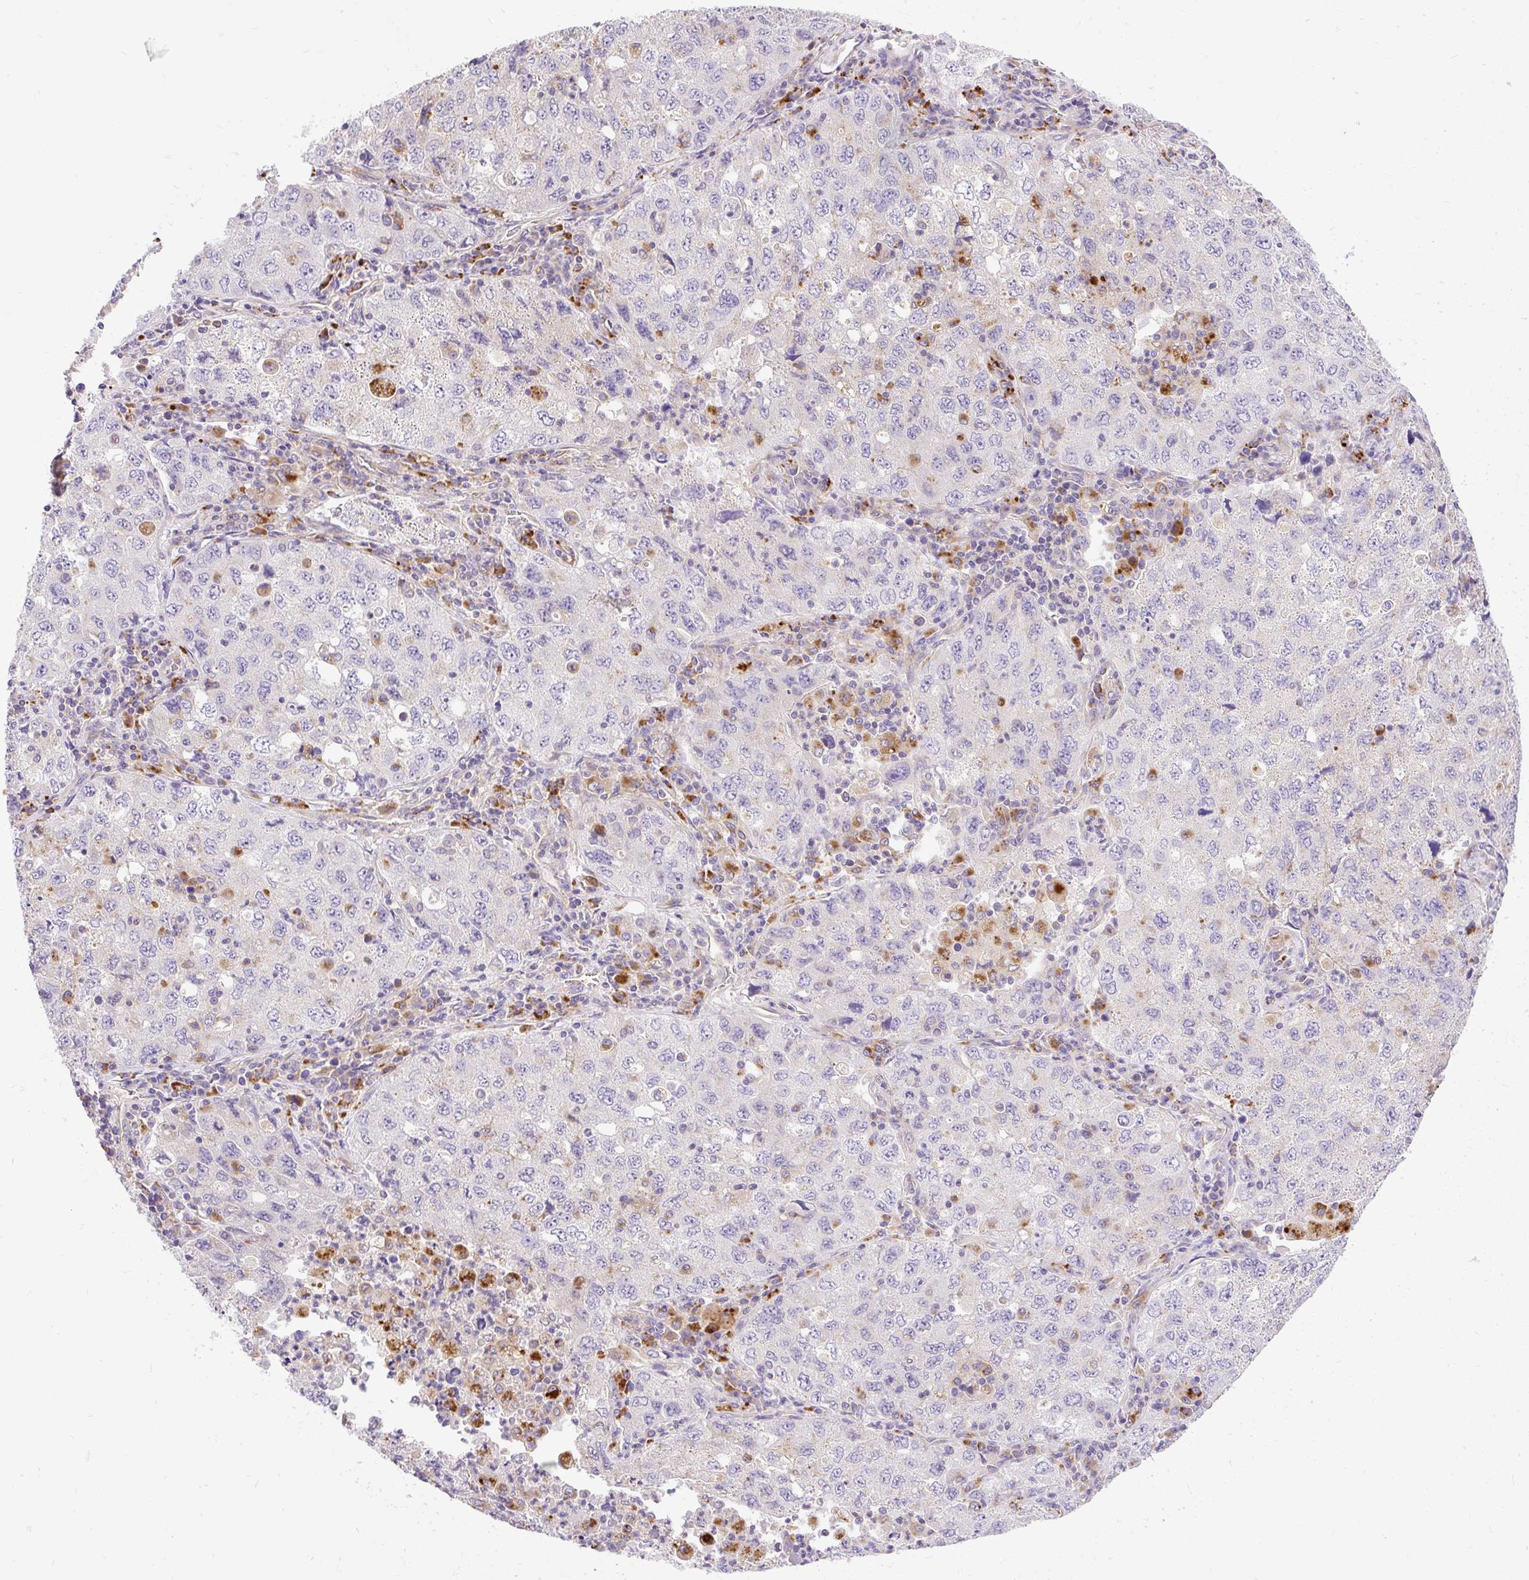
{"staining": {"intensity": "negative", "quantity": "none", "location": "none"}, "tissue": "lung cancer", "cell_type": "Tumor cells", "image_type": "cancer", "snomed": [{"axis": "morphology", "description": "Adenocarcinoma, NOS"}, {"axis": "topography", "description": "Lung"}], "caption": "Immunohistochemical staining of lung adenocarcinoma shows no significant expression in tumor cells. Nuclei are stained in blue.", "gene": "HEXB", "patient": {"sex": "female", "age": 57}}